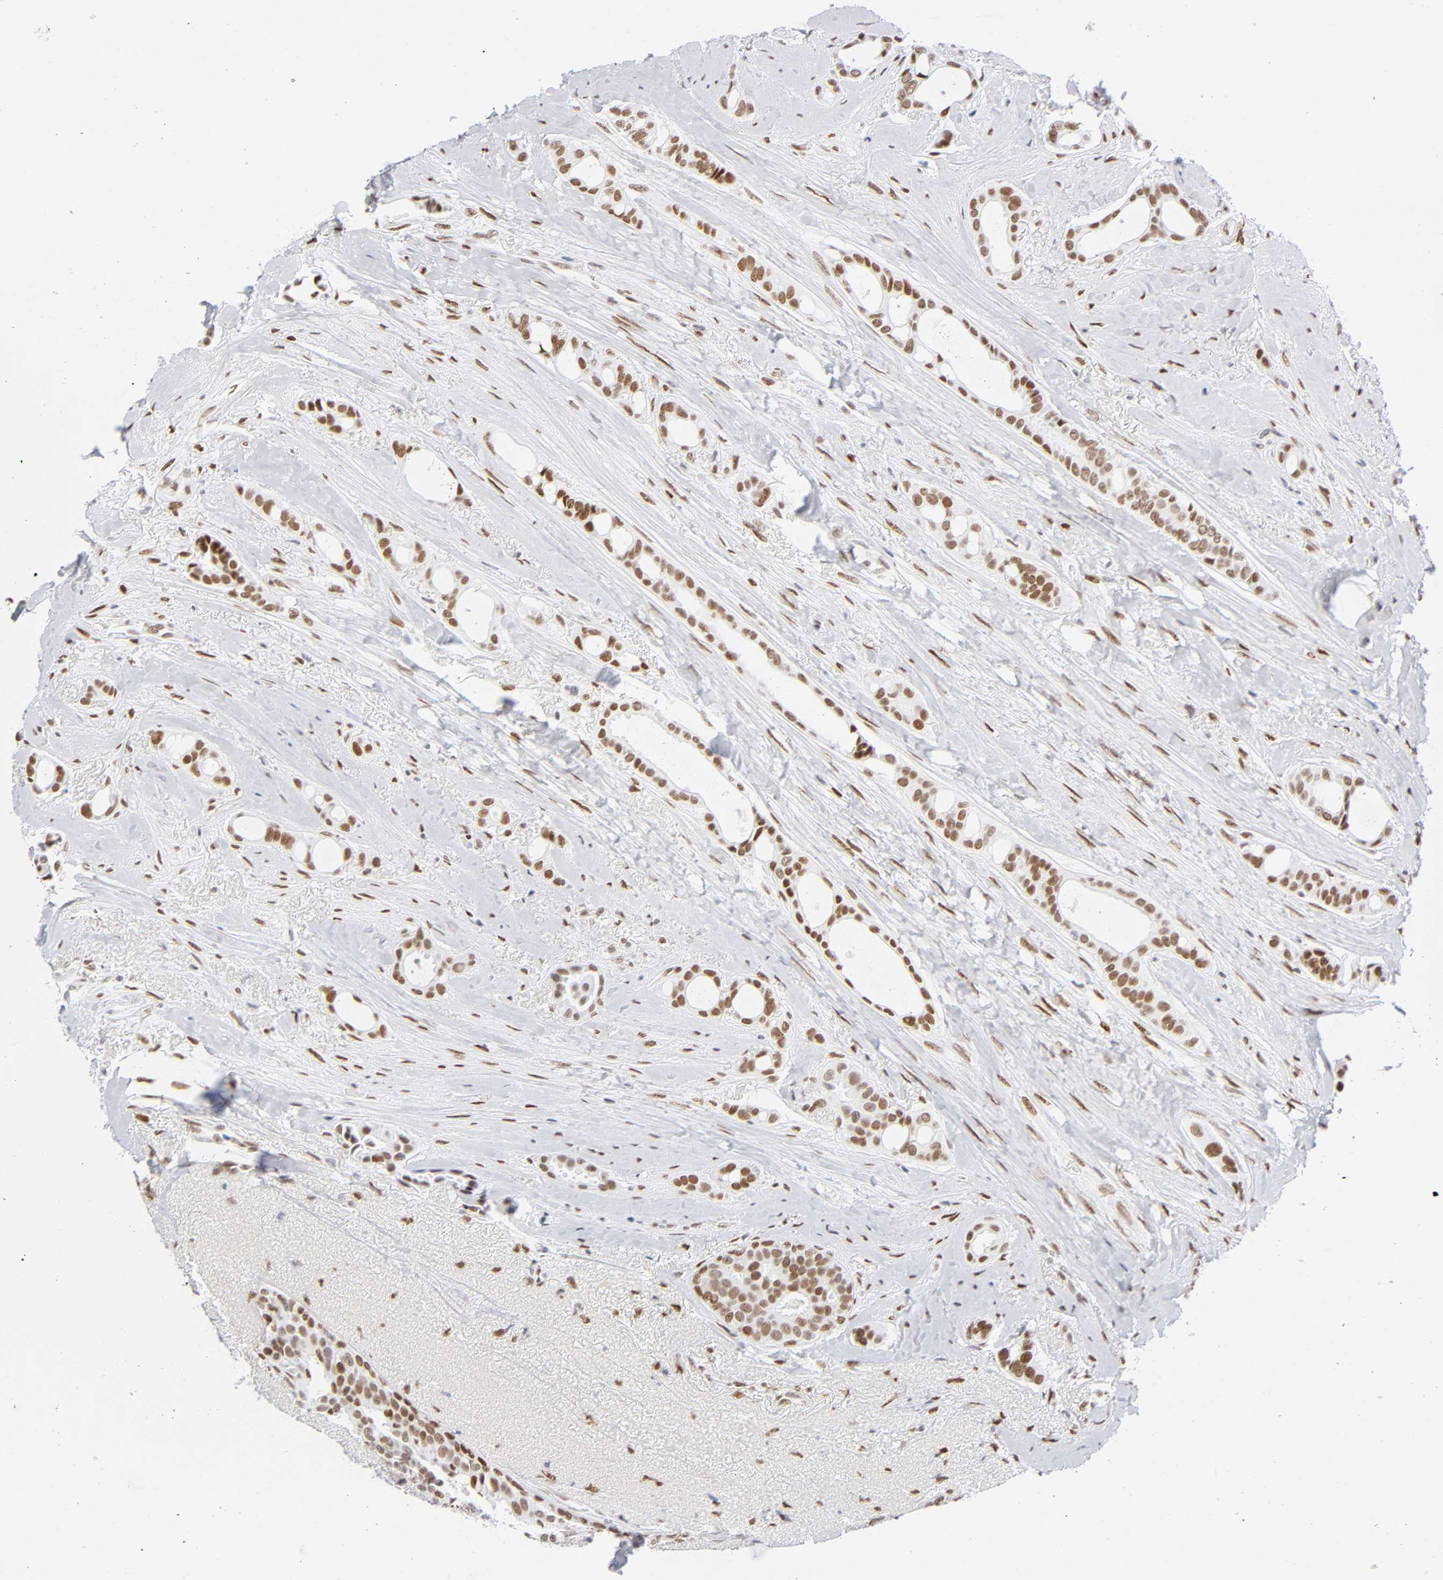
{"staining": {"intensity": "moderate", "quantity": ">75%", "location": "nuclear"}, "tissue": "breast cancer", "cell_type": "Tumor cells", "image_type": "cancer", "snomed": [{"axis": "morphology", "description": "Duct carcinoma"}, {"axis": "topography", "description": "Breast"}], "caption": "The immunohistochemical stain shows moderate nuclear staining in tumor cells of intraductal carcinoma (breast) tissue.", "gene": "NFIC", "patient": {"sex": "female", "age": 54}}